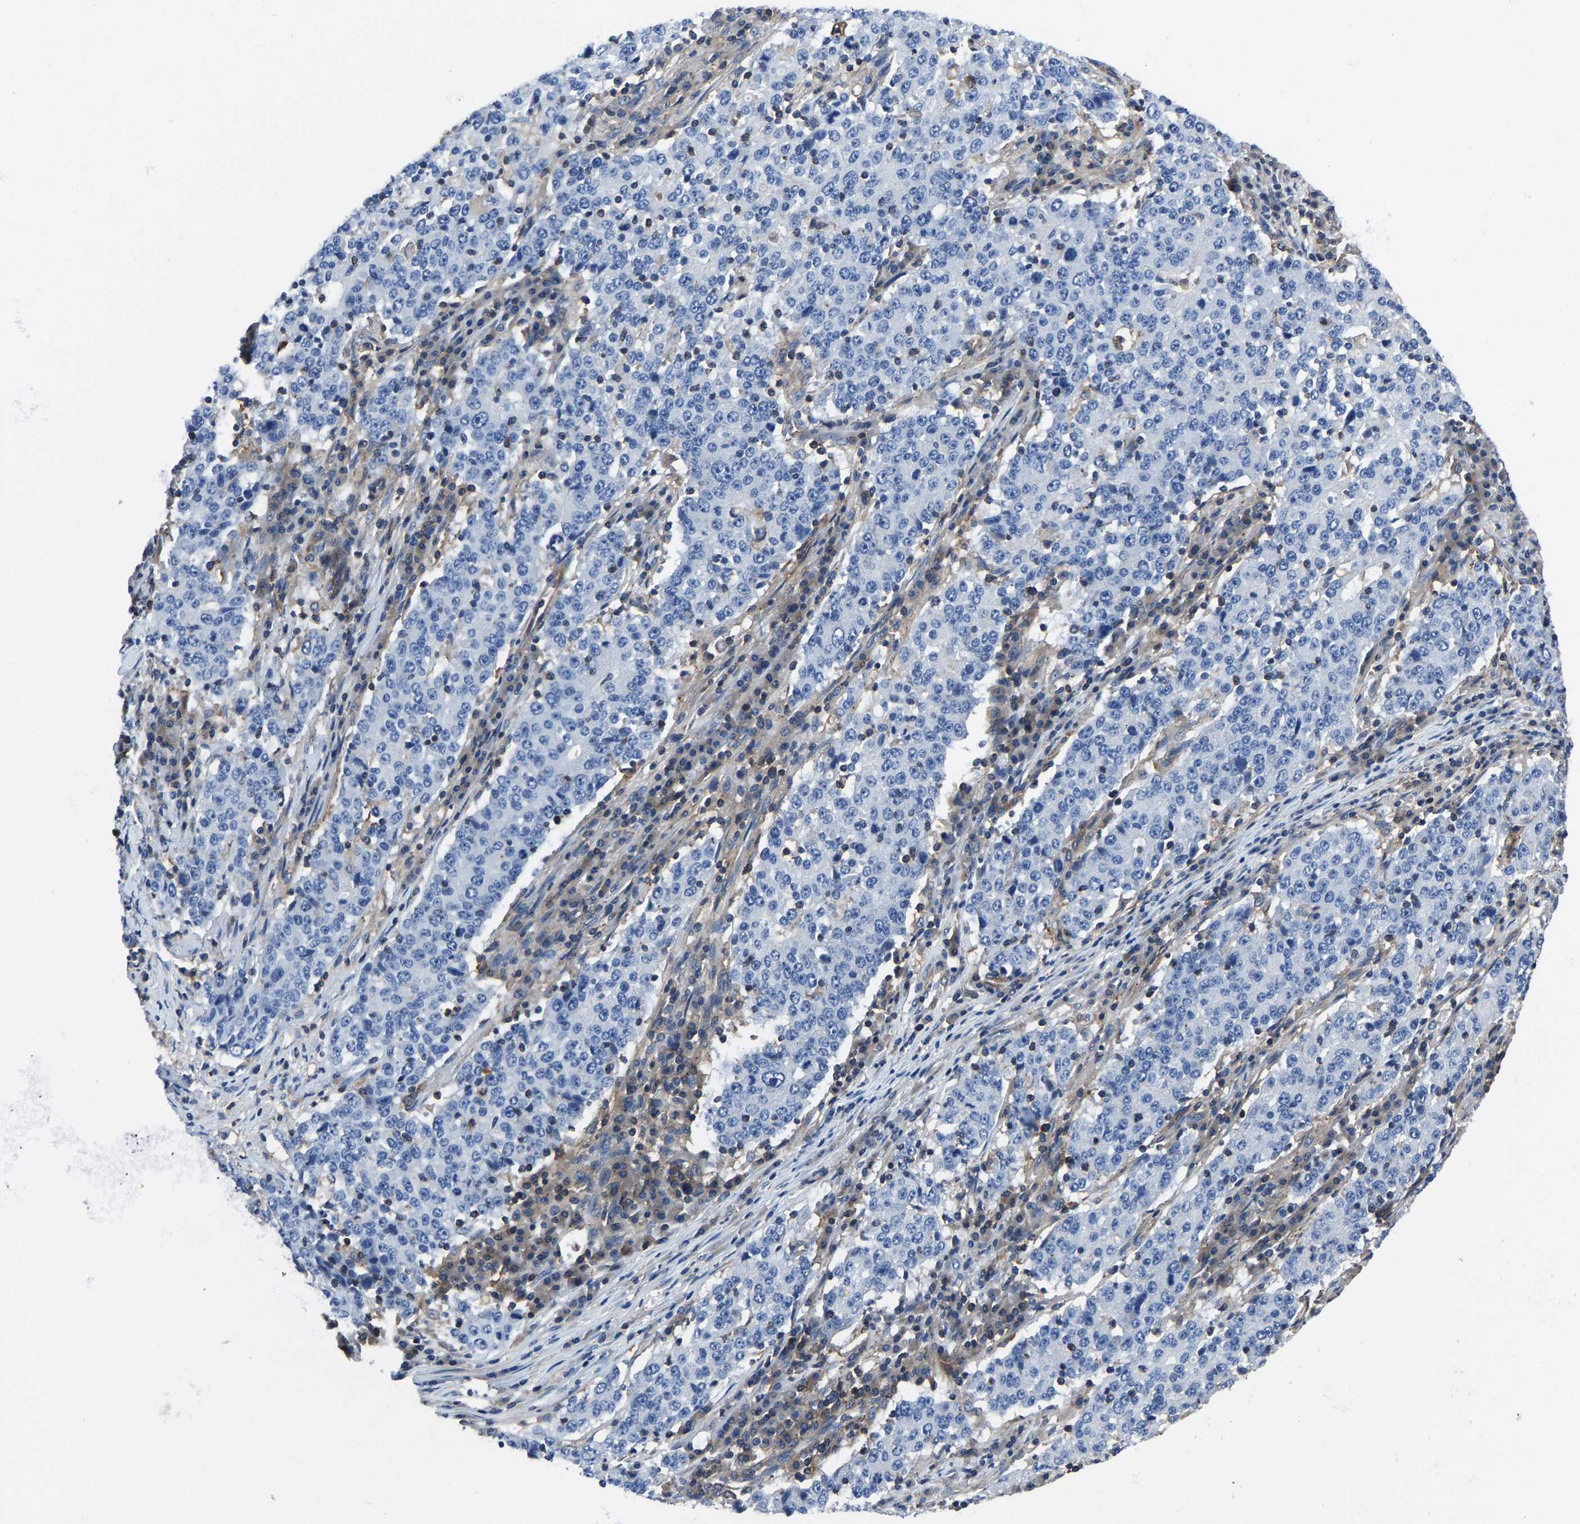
{"staining": {"intensity": "negative", "quantity": "none", "location": "none"}, "tissue": "stomach cancer", "cell_type": "Tumor cells", "image_type": "cancer", "snomed": [{"axis": "morphology", "description": "Adenocarcinoma, NOS"}, {"axis": "topography", "description": "Stomach"}], "caption": "The micrograph shows no significant positivity in tumor cells of adenocarcinoma (stomach).", "gene": "PRKAR1A", "patient": {"sex": "male", "age": 59}}